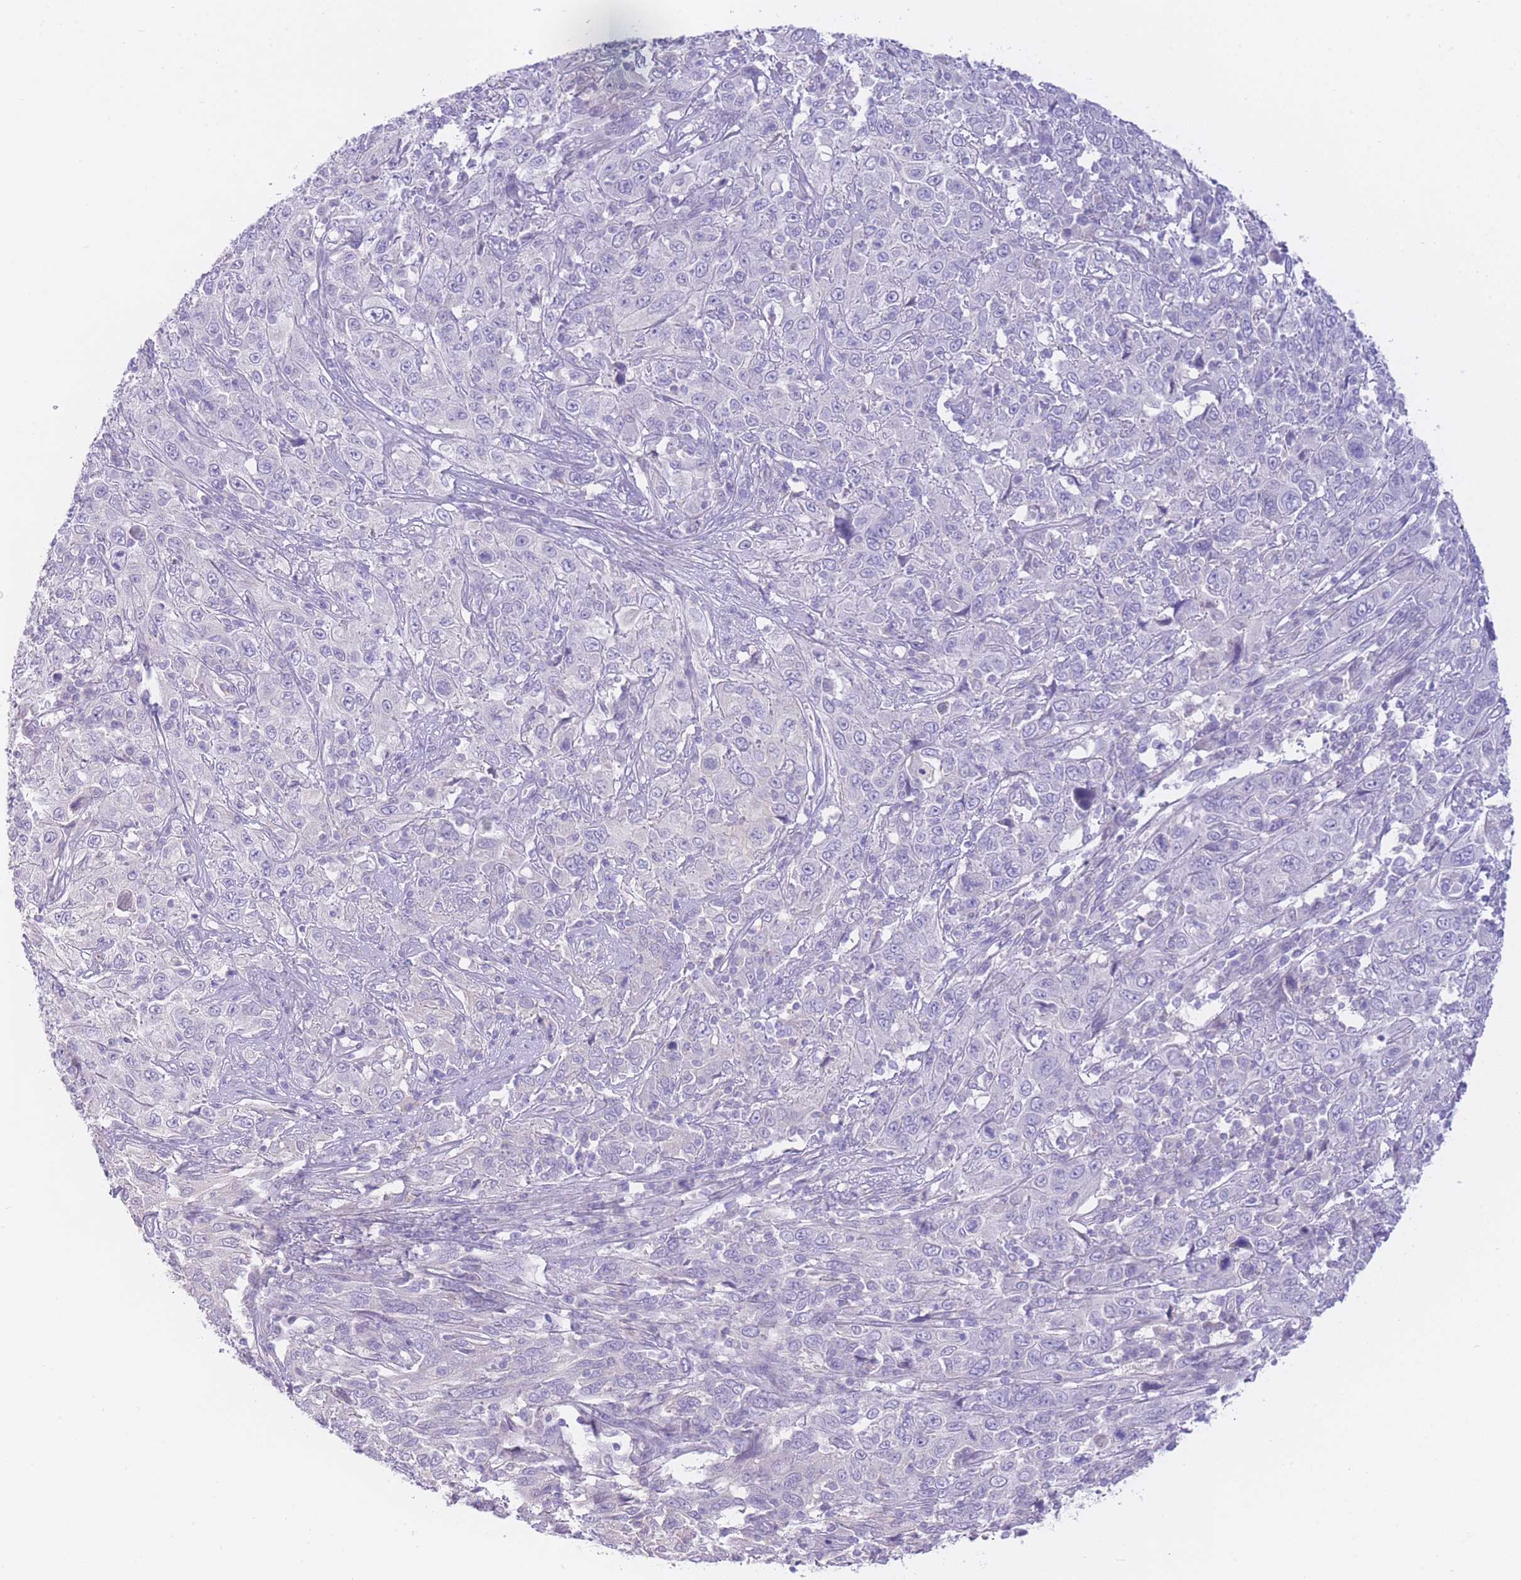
{"staining": {"intensity": "negative", "quantity": "none", "location": "none"}, "tissue": "cervical cancer", "cell_type": "Tumor cells", "image_type": "cancer", "snomed": [{"axis": "morphology", "description": "Squamous cell carcinoma, NOS"}, {"axis": "topography", "description": "Cervix"}], "caption": "Image shows no significant protein positivity in tumor cells of cervical cancer.", "gene": "ZNF212", "patient": {"sex": "female", "age": 46}}